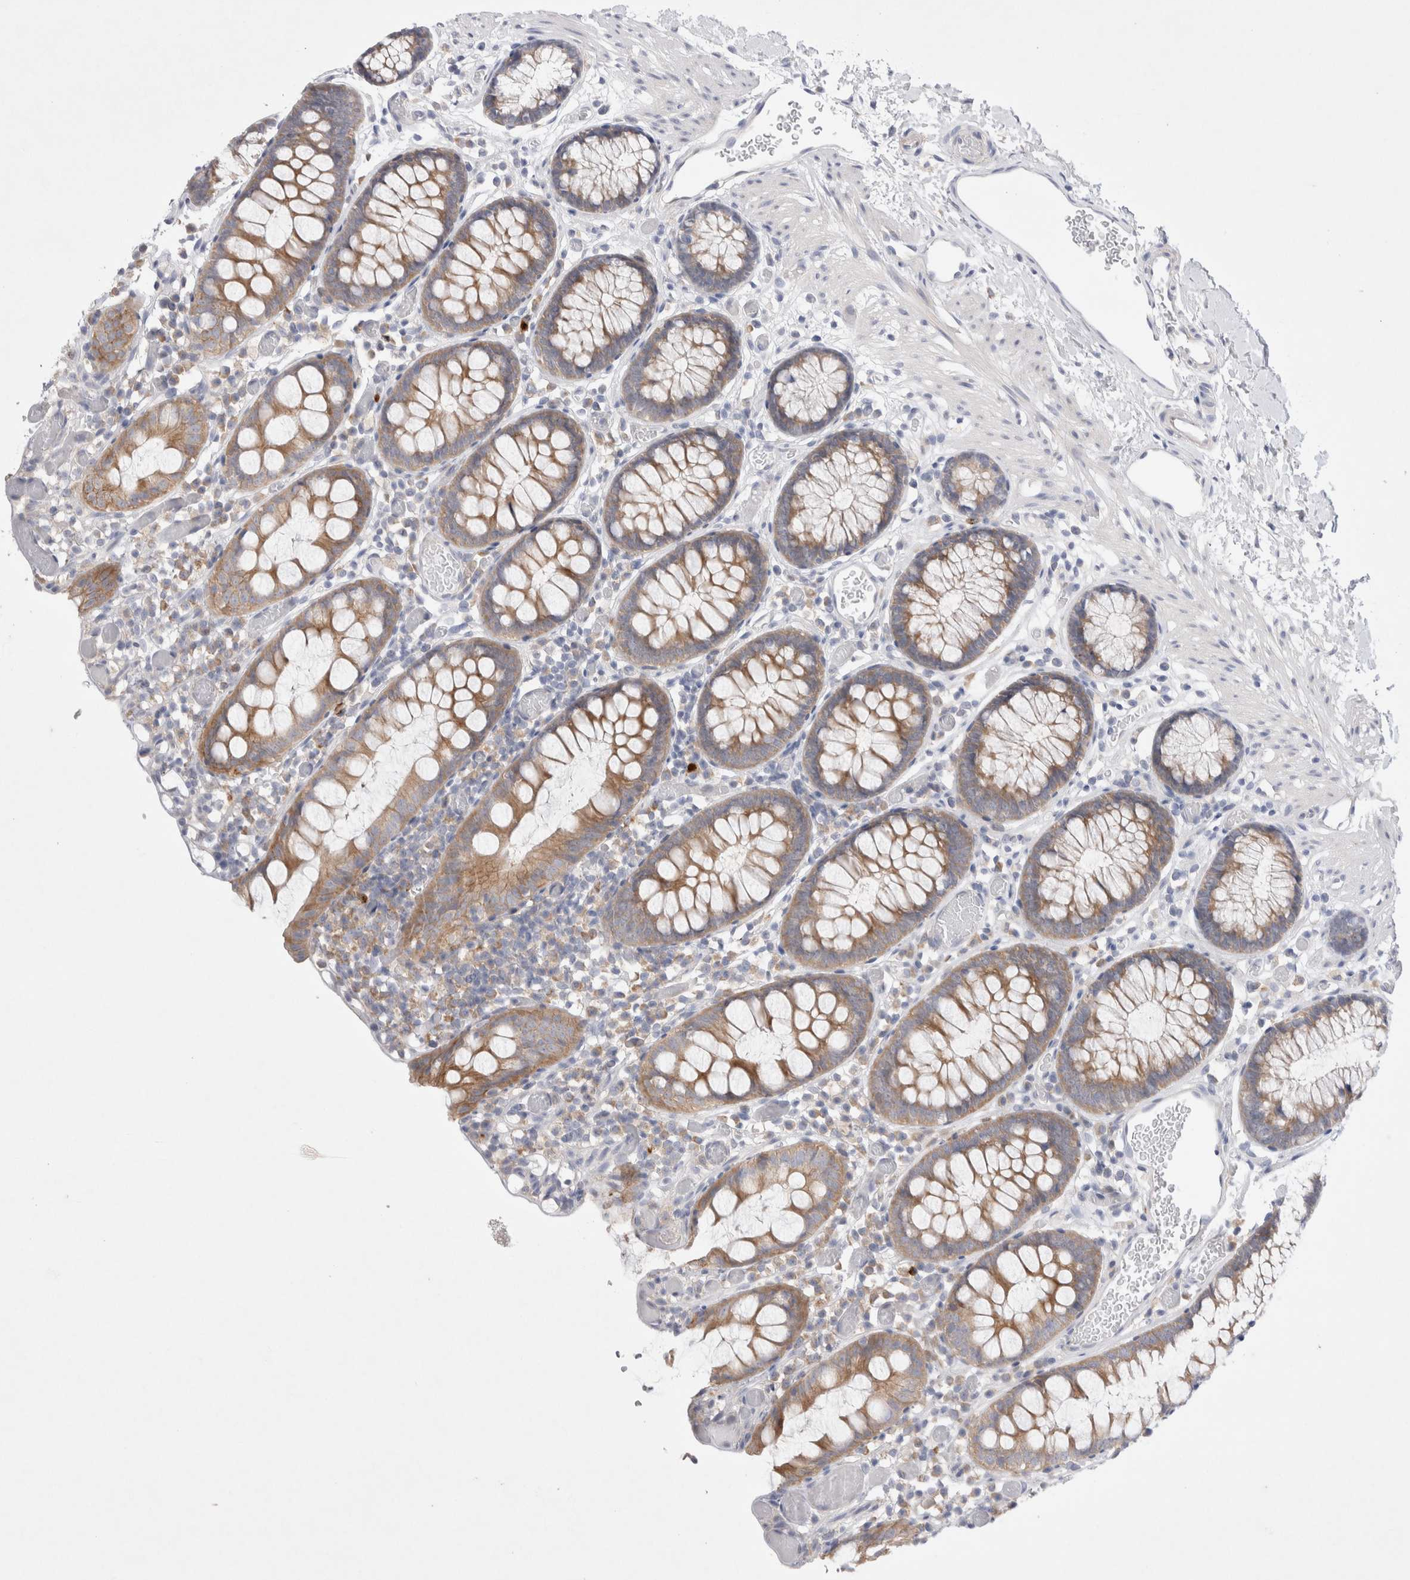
{"staining": {"intensity": "negative", "quantity": "none", "location": "none"}, "tissue": "colon", "cell_type": "Endothelial cells", "image_type": "normal", "snomed": [{"axis": "morphology", "description": "Normal tissue, NOS"}, {"axis": "topography", "description": "Colon"}], "caption": "High magnification brightfield microscopy of unremarkable colon stained with DAB (brown) and counterstained with hematoxylin (blue): endothelial cells show no significant staining.", "gene": "RBM12B", "patient": {"sex": "male", "age": 14}}